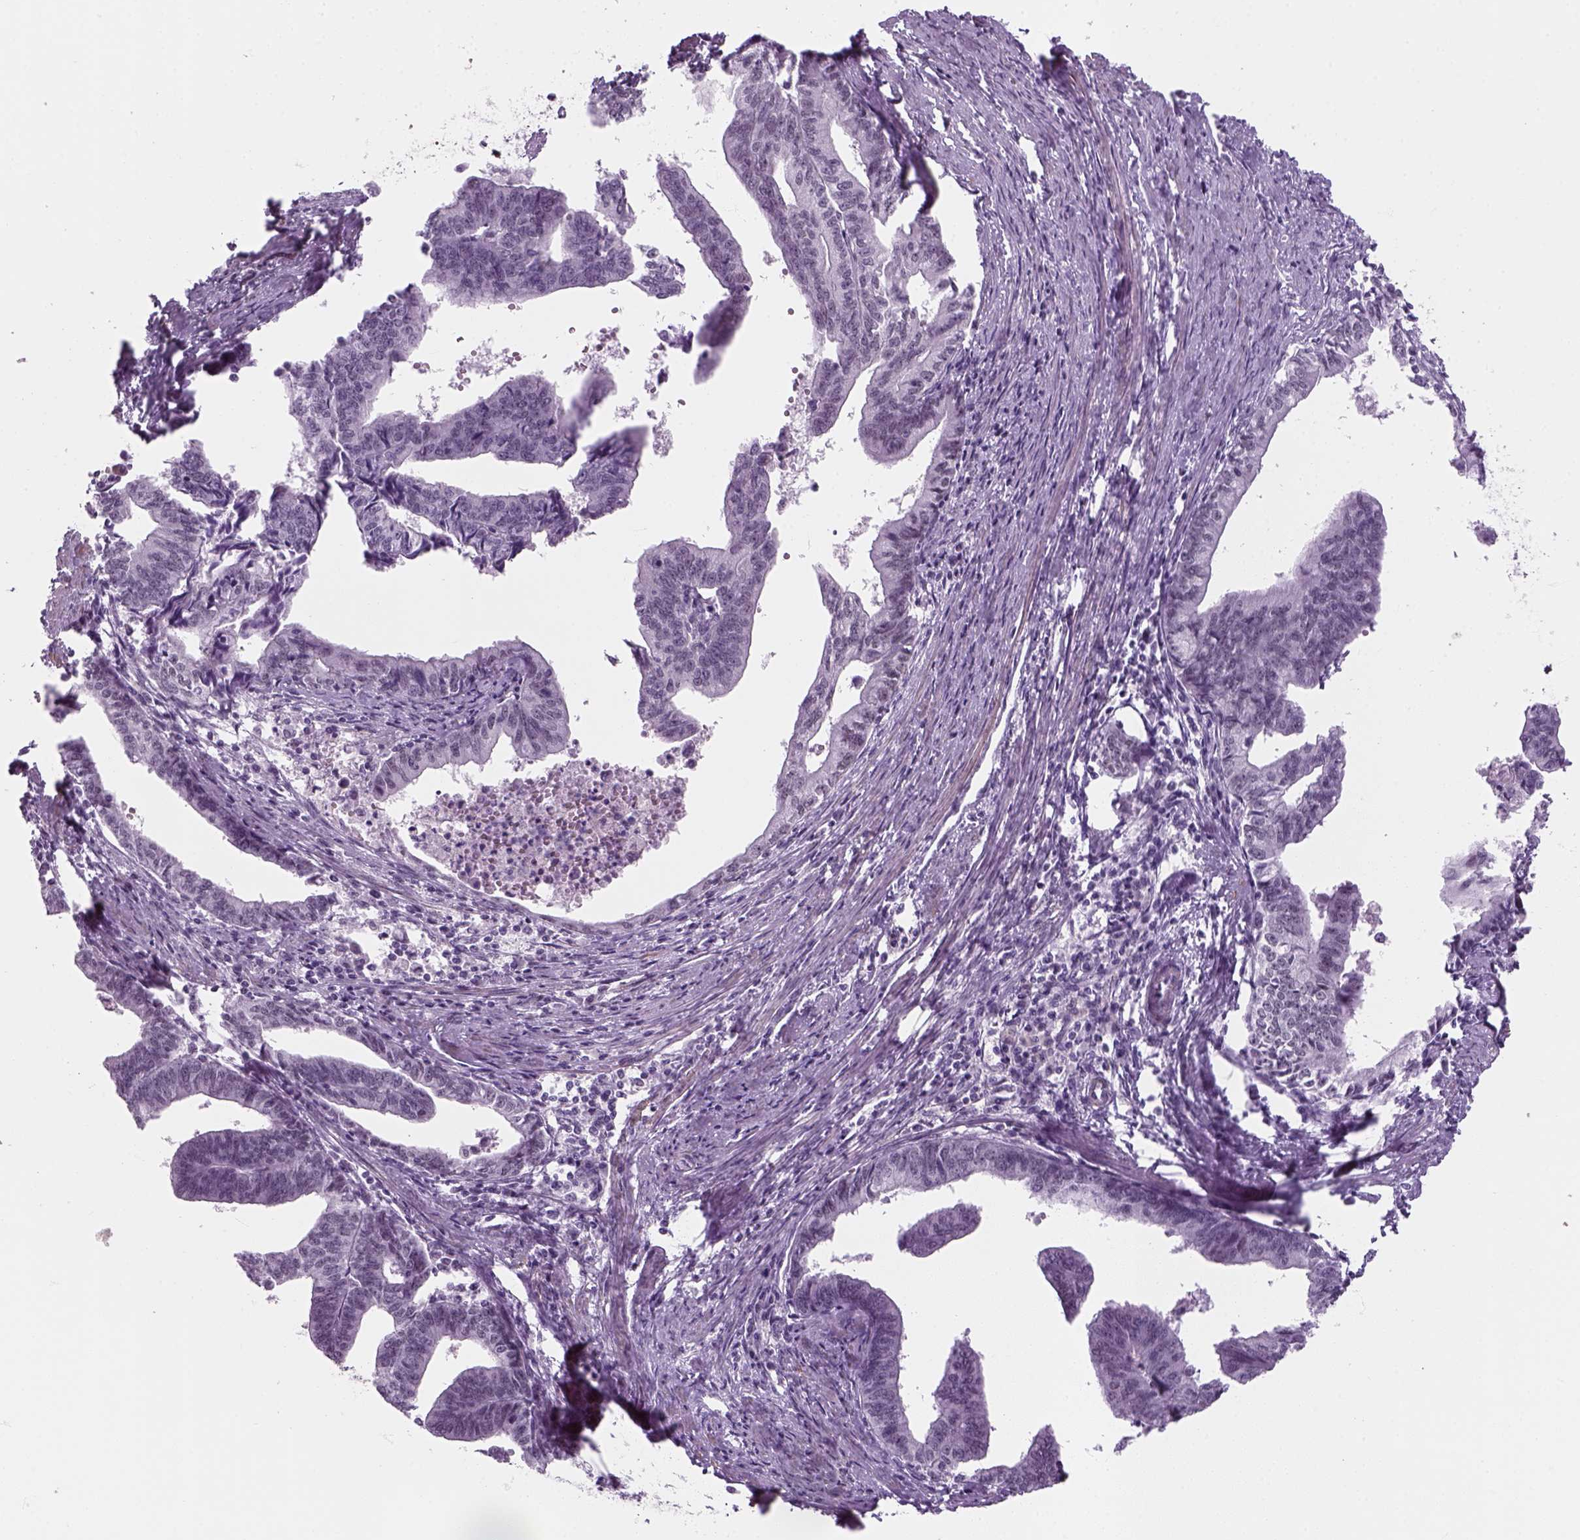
{"staining": {"intensity": "negative", "quantity": "none", "location": "none"}, "tissue": "endometrial cancer", "cell_type": "Tumor cells", "image_type": "cancer", "snomed": [{"axis": "morphology", "description": "Adenocarcinoma, NOS"}, {"axis": "topography", "description": "Endometrium"}], "caption": "IHC micrograph of neoplastic tissue: endometrial cancer (adenocarcinoma) stained with DAB (3,3'-diaminobenzidine) exhibits no significant protein positivity in tumor cells.", "gene": "ZNF865", "patient": {"sex": "female", "age": 65}}